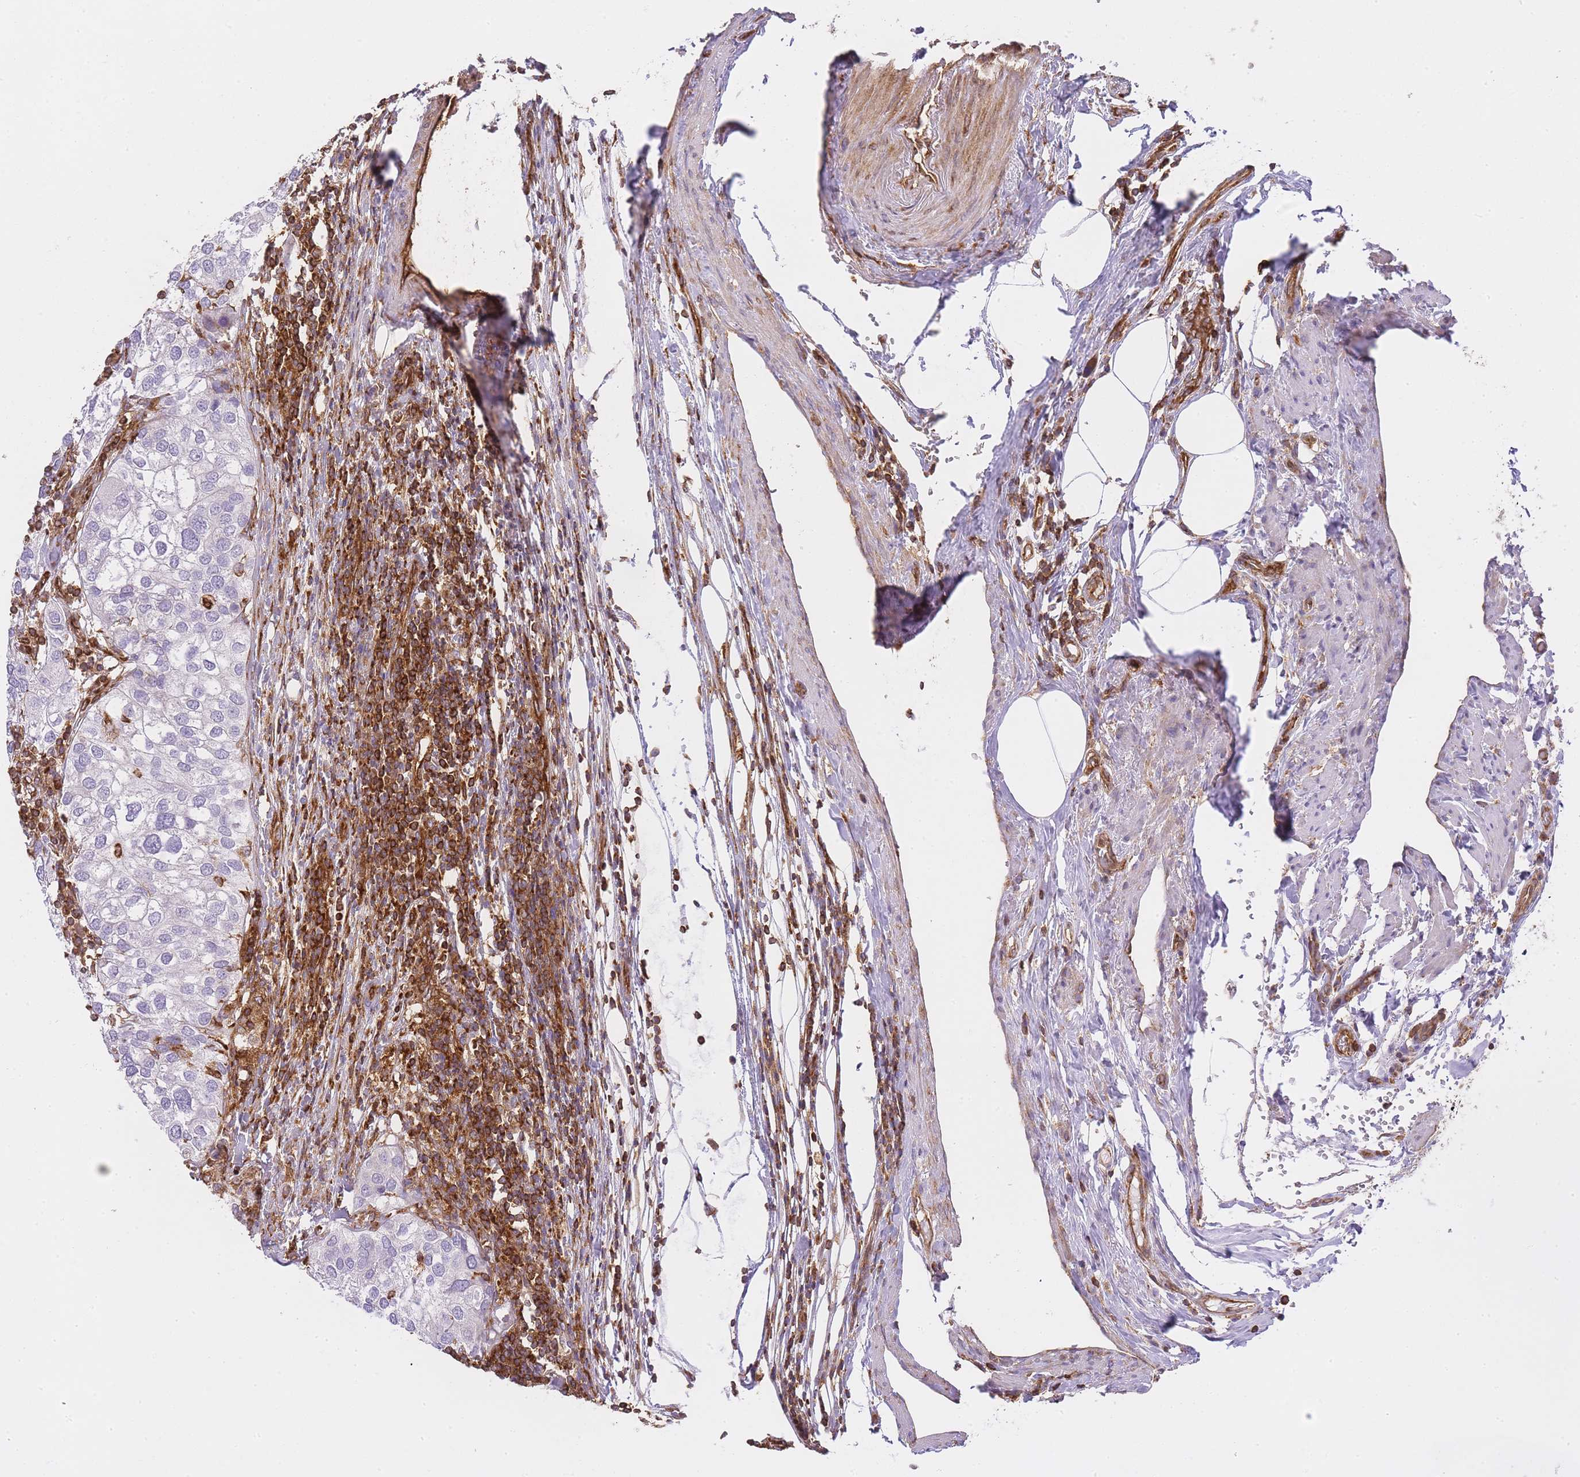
{"staining": {"intensity": "negative", "quantity": "none", "location": "none"}, "tissue": "urothelial cancer", "cell_type": "Tumor cells", "image_type": "cancer", "snomed": [{"axis": "morphology", "description": "Urothelial carcinoma, High grade"}, {"axis": "topography", "description": "Urinary bladder"}], "caption": "Urothelial carcinoma (high-grade) was stained to show a protein in brown. There is no significant expression in tumor cells. (DAB (3,3'-diaminobenzidine) immunohistochemistry (IHC) visualized using brightfield microscopy, high magnification).", "gene": "MSN", "patient": {"sex": "male", "age": 64}}